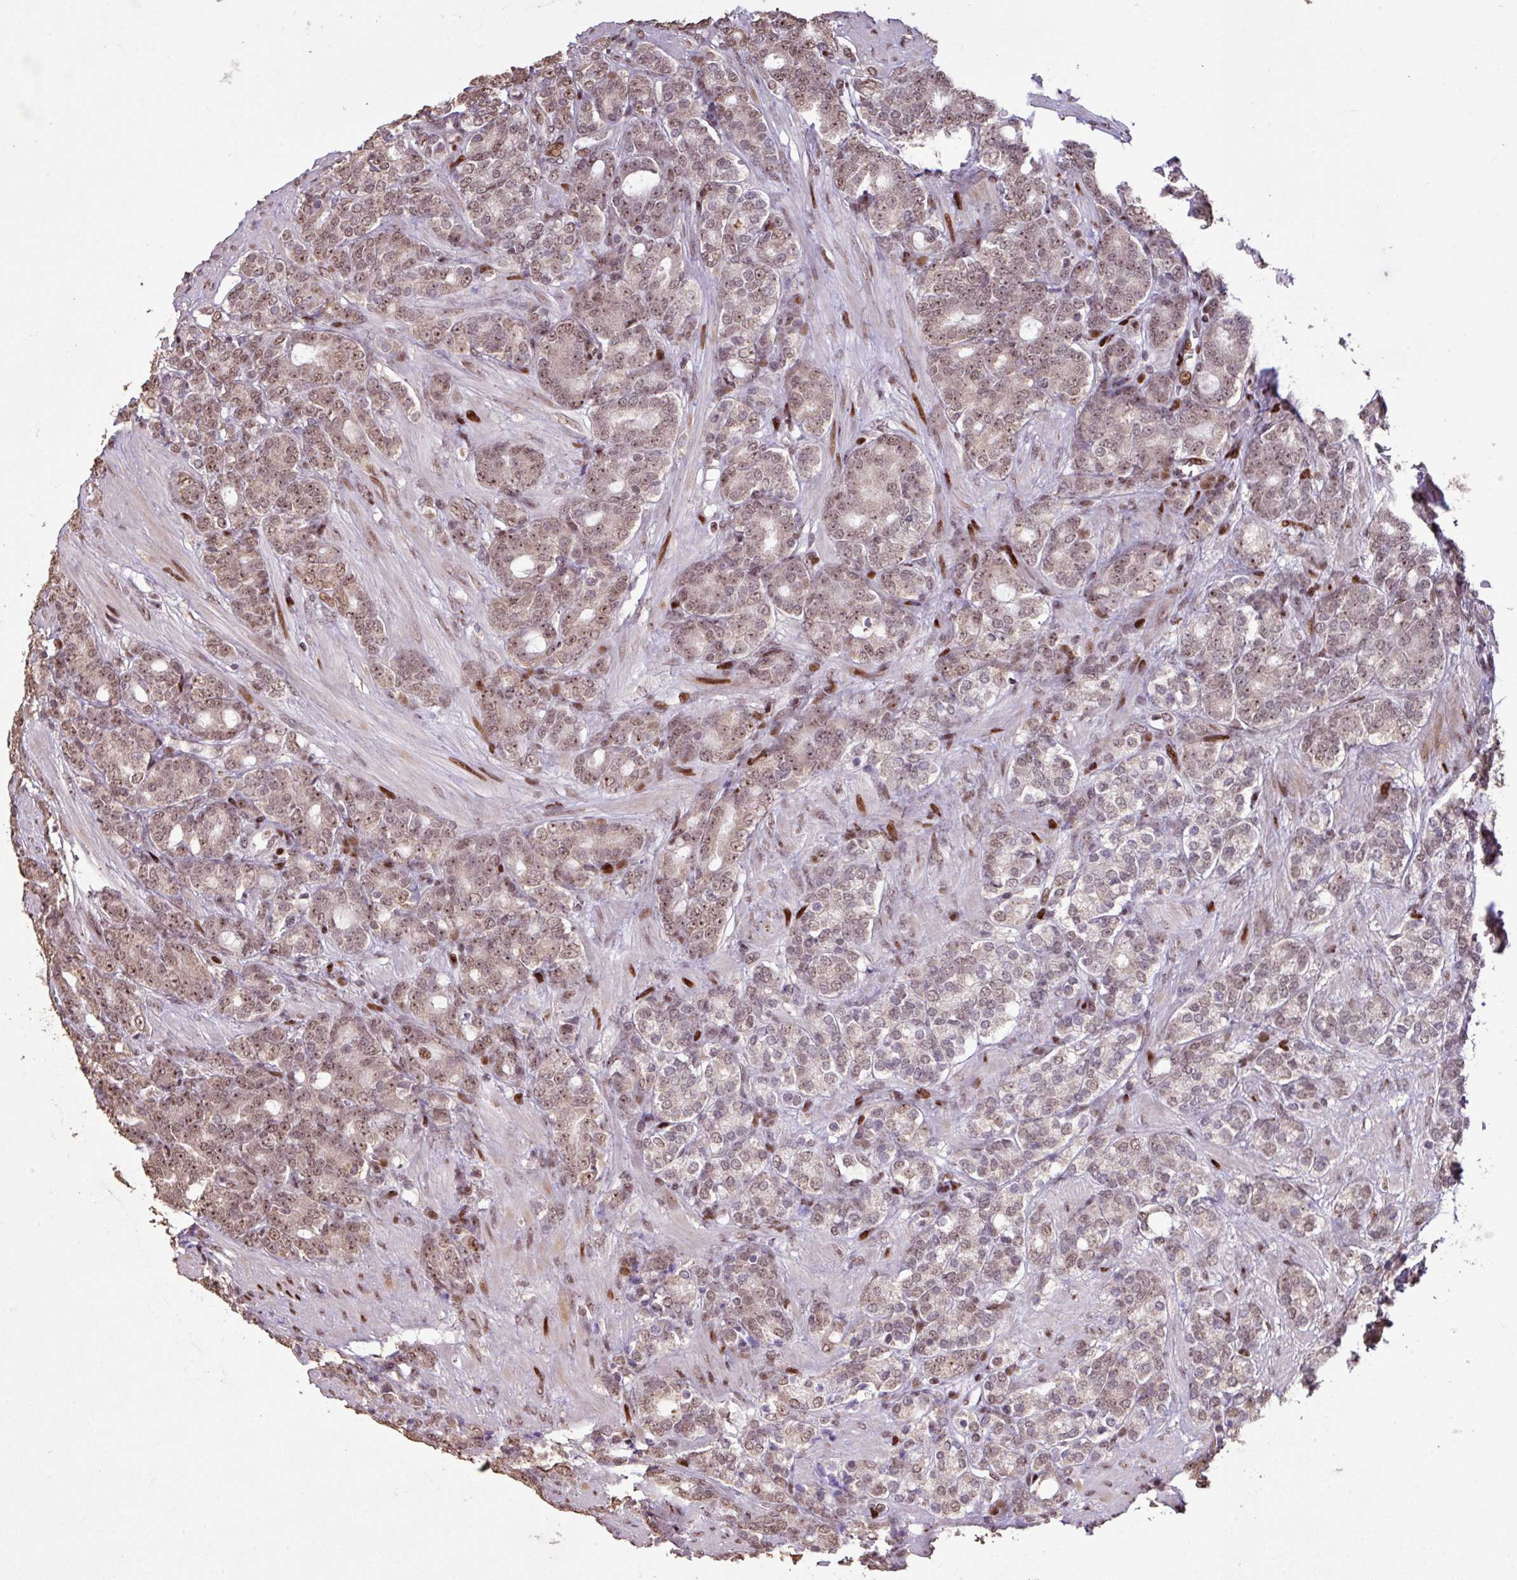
{"staining": {"intensity": "moderate", "quantity": ">75%", "location": "nuclear"}, "tissue": "prostate cancer", "cell_type": "Tumor cells", "image_type": "cancer", "snomed": [{"axis": "morphology", "description": "Adenocarcinoma, High grade"}, {"axis": "topography", "description": "Prostate"}], "caption": "Prostate cancer (high-grade adenocarcinoma) stained with a brown dye demonstrates moderate nuclear positive staining in approximately >75% of tumor cells.", "gene": "ZNF709", "patient": {"sex": "male", "age": 62}}